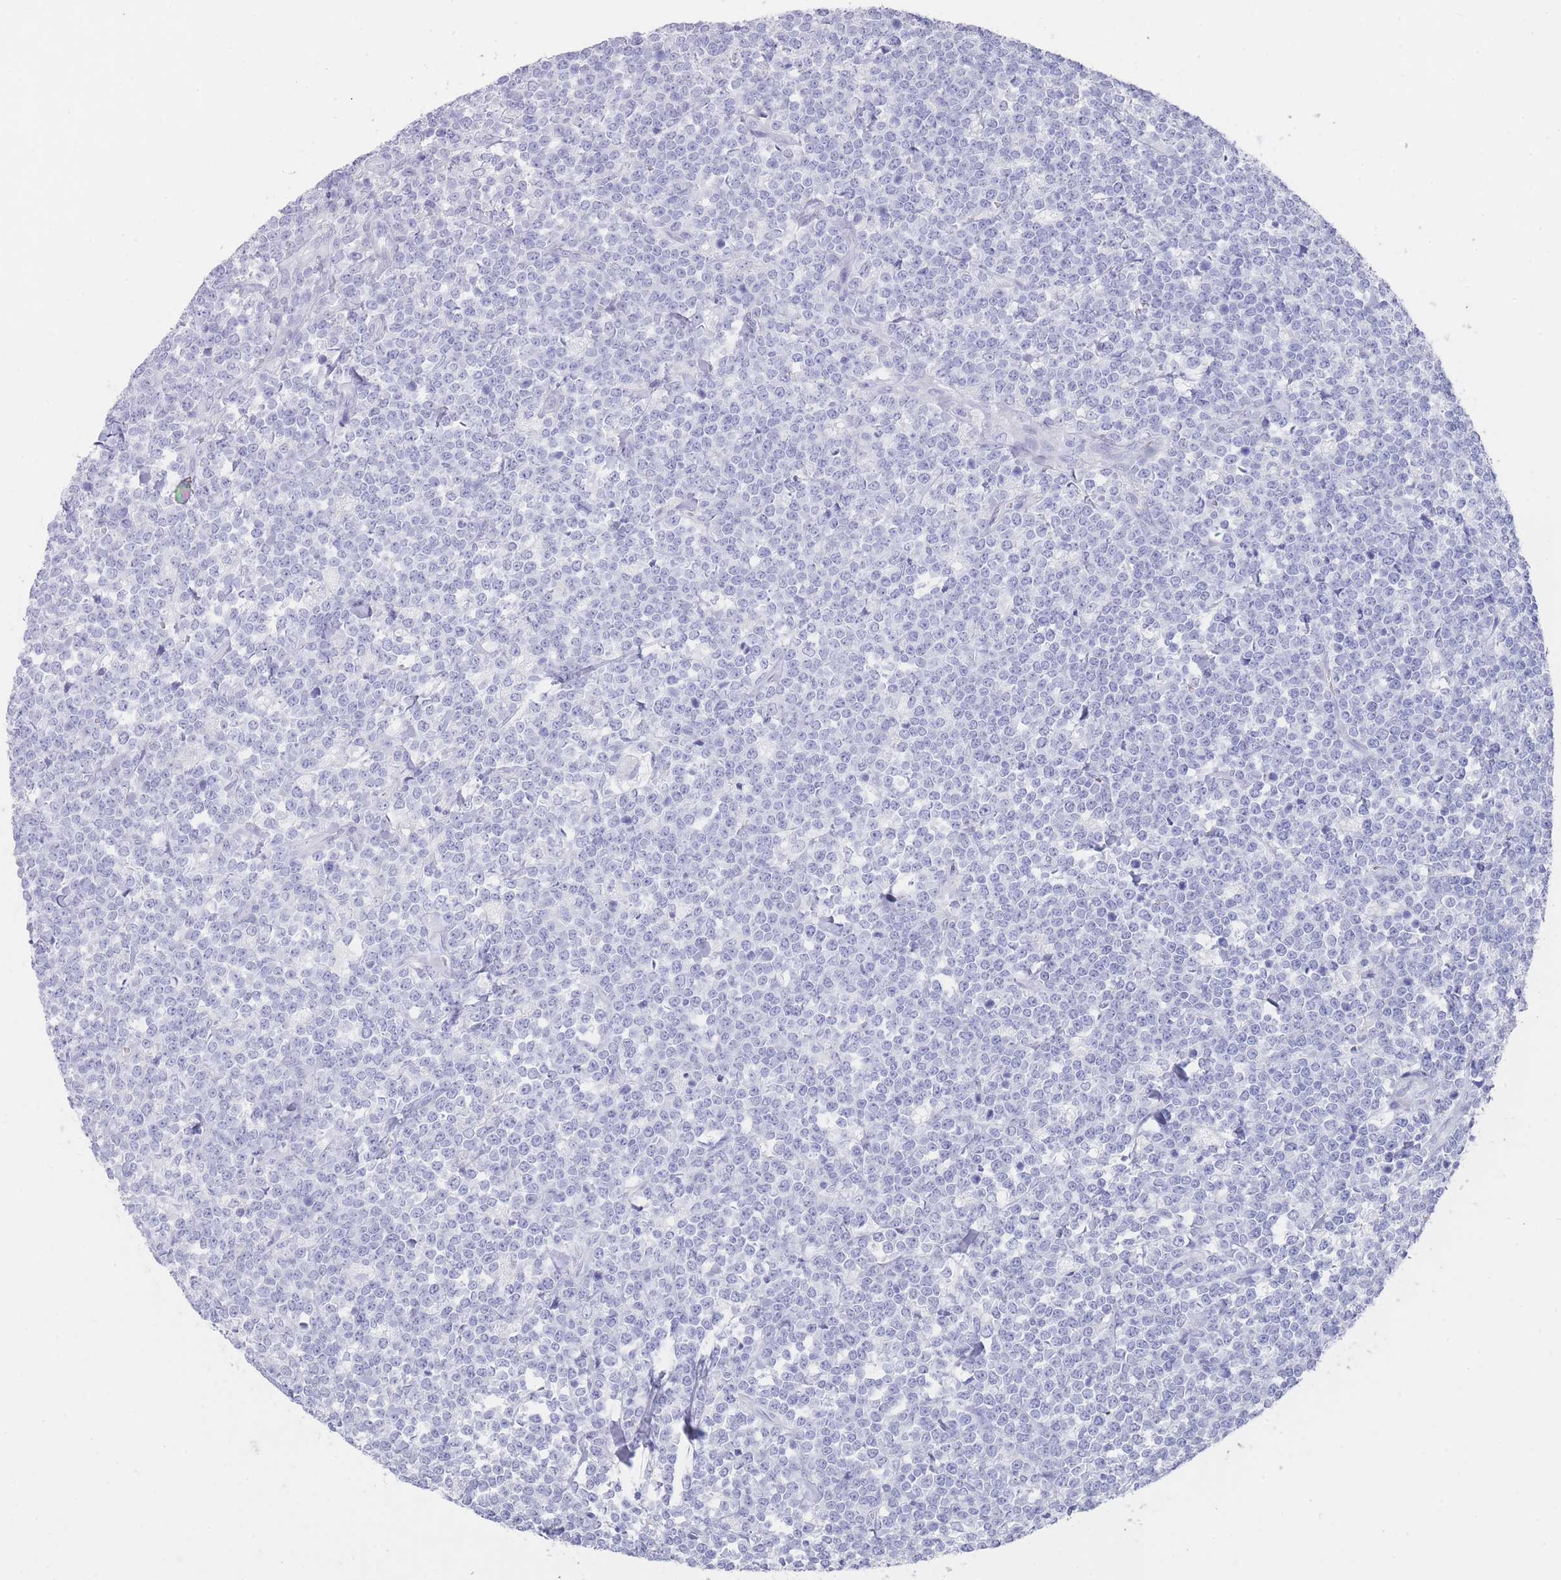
{"staining": {"intensity": "negative", "quantity": "none", "location": "none"}, "tissue": "lymphoma", "cell_type": "Tumor cells", "image_type": "cancer", "snomed": [{"axis": "morphology", "description": "Malignant lymphoma, non-Hodgkin's type, High grade"}, {"axis": "topography", "description": "Small intestine"}, {"axis": "topography", "description": "Colon"}], "caption": "Tumor cells show no significant expression in malignant lymphoma, non-Hodgkin's type (high-grade).", "gene": "RAB2B", "patient": {"sex": "male", "age": 8}}